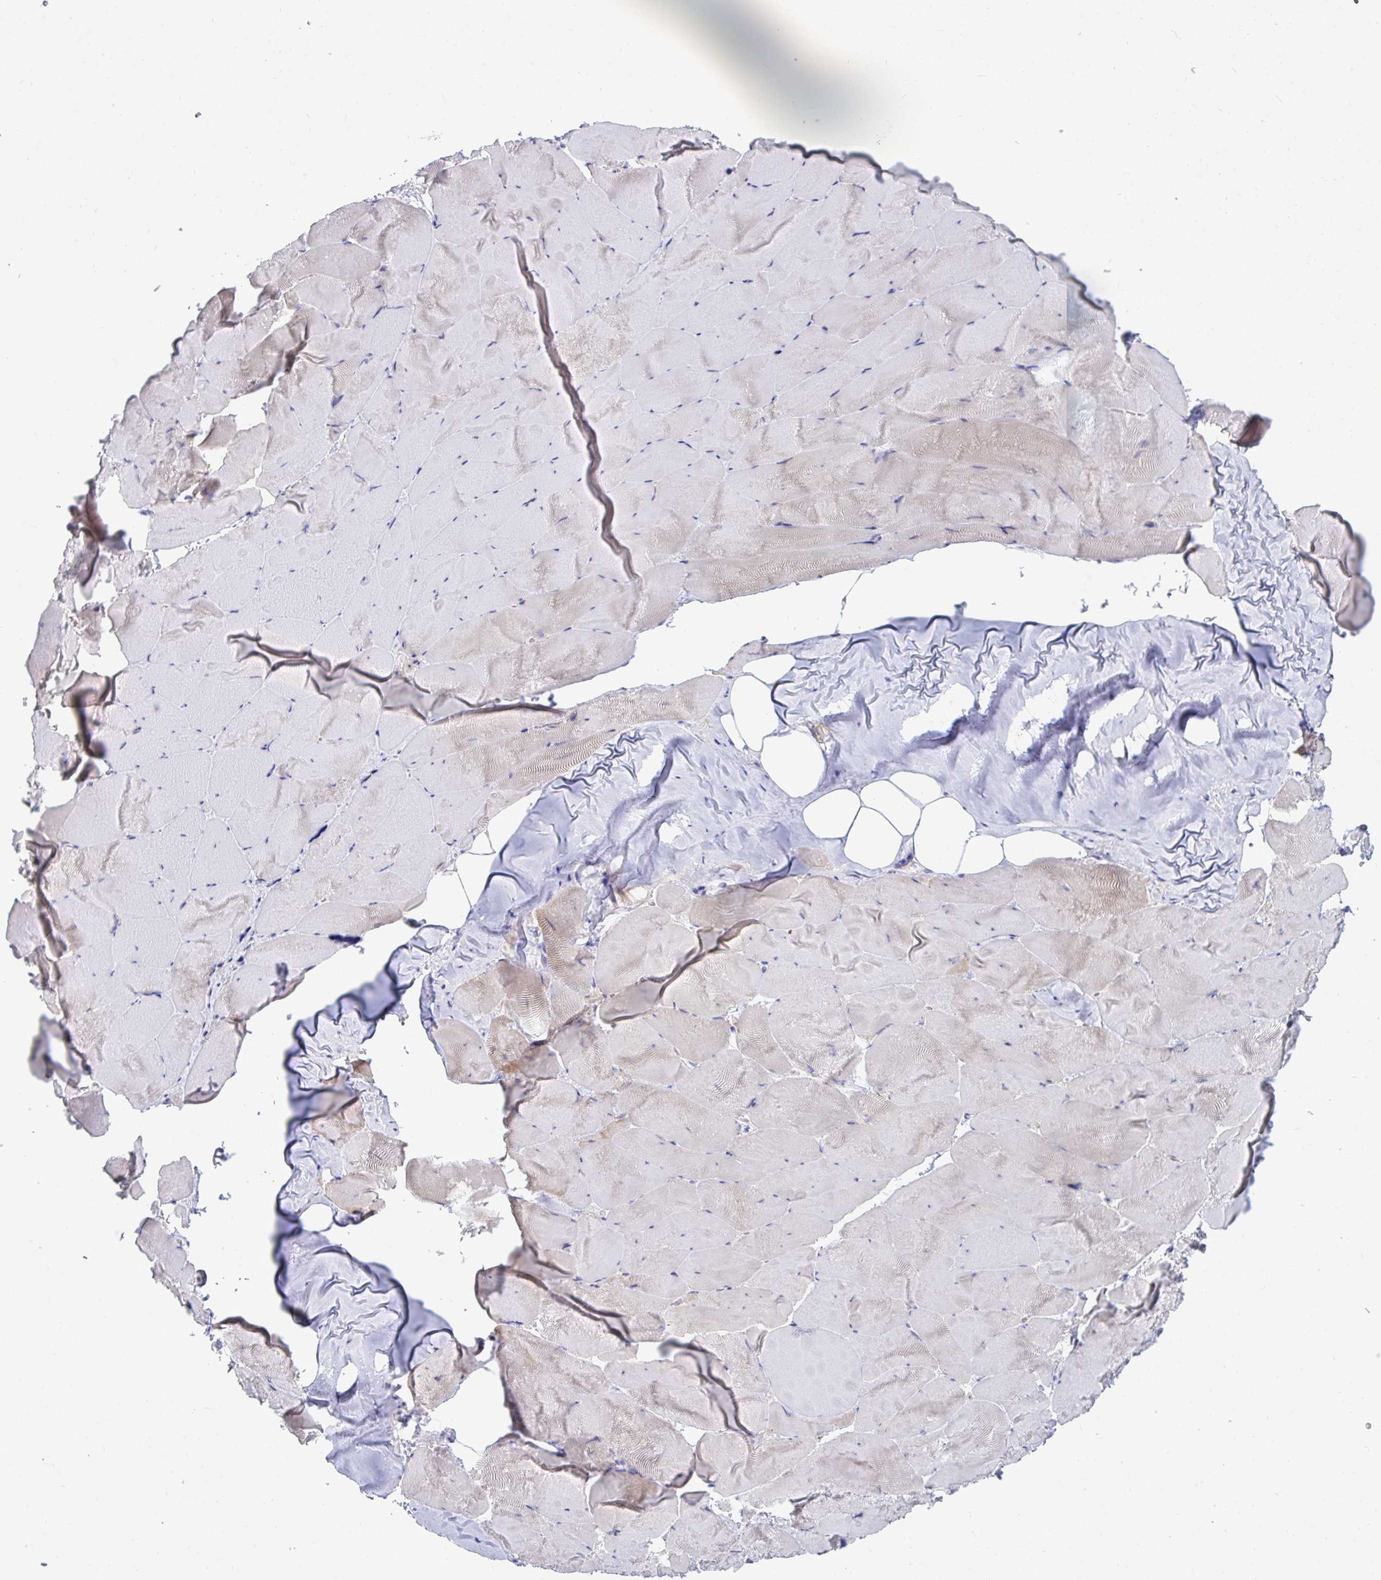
{"staining": {"intensity": "weak", "quantity": "<25%", "location": "cytoplasmic/membranous"}, "tissue": "skeletal muscle", "cell_type": "Myocytes", "image_type": "normal", "snomed": [{"axis": "morphology", "description": "Normal tissue, NOS"}, {"axis": "topography", "description": "Skeletal muscle"}], "caption": "Immunohistochemistry (IHC) of normal human skeletal muscle demonstrates no expression in myocytes.", "gene": "CENPQ", "patient": {"sex": "female", "age": 64}}